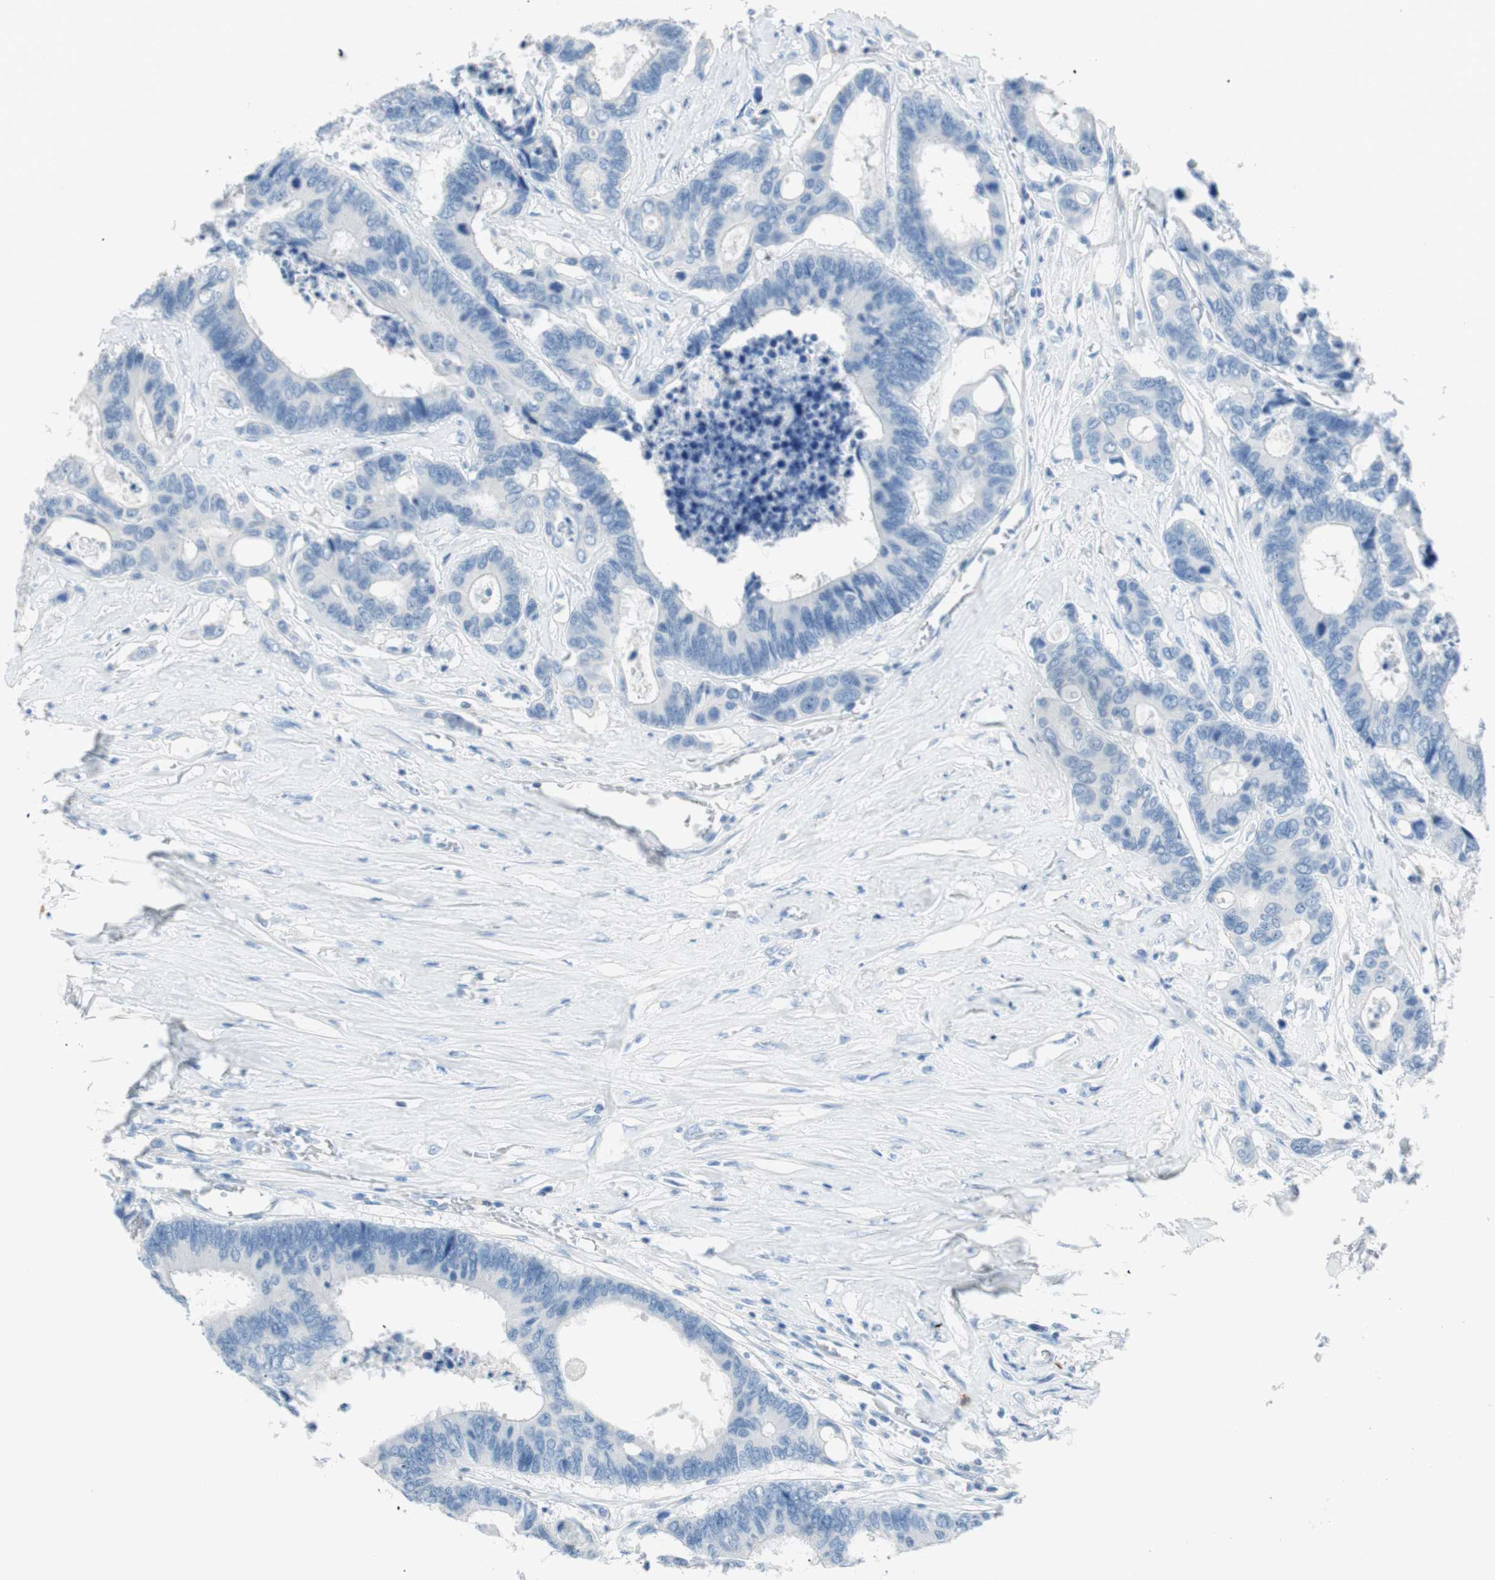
{"staining": {"intensity": "negative", "quantity": "none", "location": "none"}, "tissue": "colorectal cancer", "cell_type": "Tumor cells", "image_type": "cancer", "snomed": [{"axis": "morphology", "description": "Adenocarcinoma, NOS"}, {"axis": "topography", "description": "Rectum"}], "caption": "High power microscopy photomicrograph of an immunohistochemistry (IHC) histopathology image of colorectal cancer, revealing no significant expression in tumor cells.", "gene": "TNFRSF13C", "patient": {"sex": "male", "age": 55}}